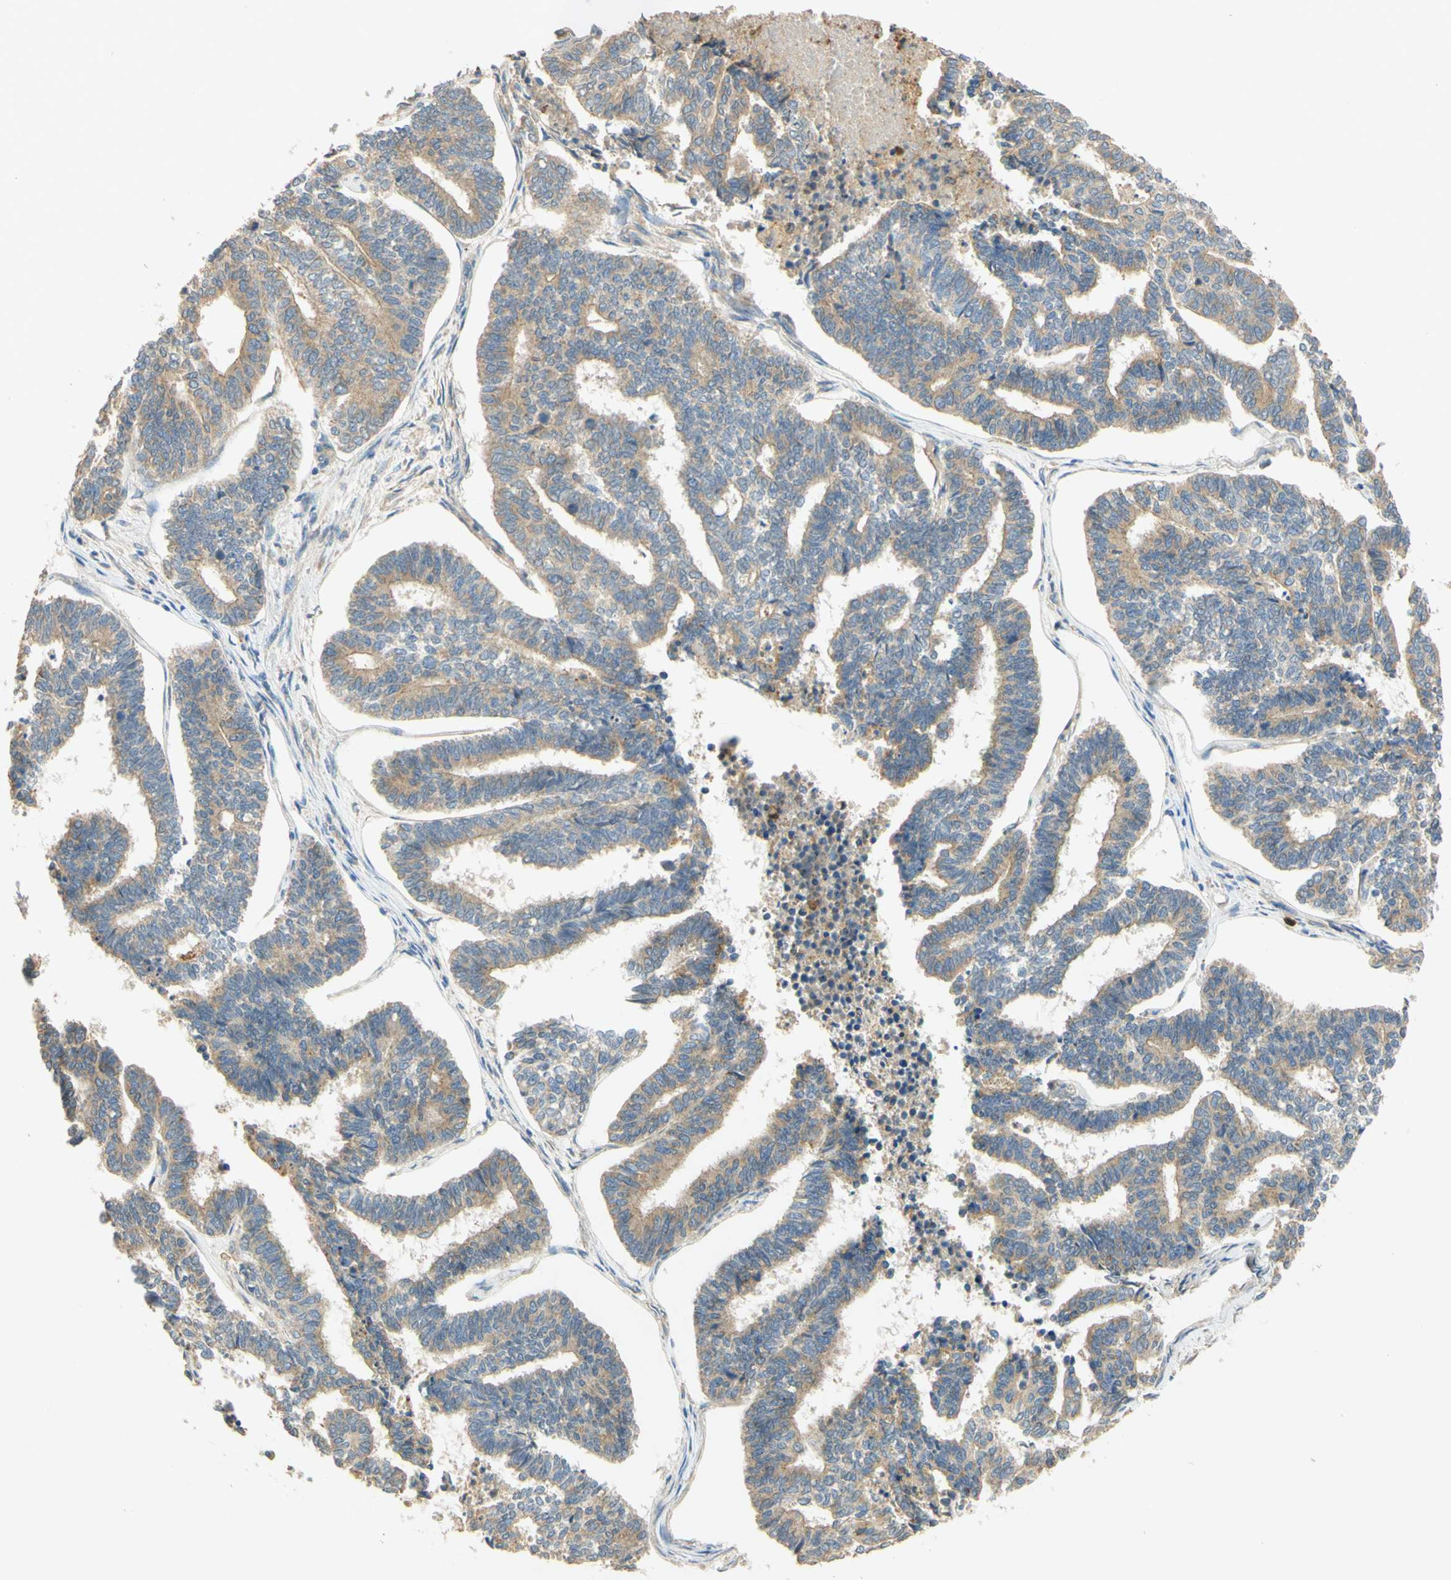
{"staining": {"intensity": "weak", "quantity": ">75%", "location": "cytoplasmic/membranous"}, "tissue": "endometrial cancer", "cell_type": "Tumor cells", "image_type": "cancer", "snomed": [{"axis": "morphology", "description": "Adenocarcinoma, NOS"}, {"axis": "topography", "description": "Endometrium"}], "caption": "Tumor cells display low levels of weak cytoplasmic/membranous positivity in about >75% of cells in endometrial cancer.", "gene": "ENTREP2", "patient": {"sex": "female", "age": 70}}